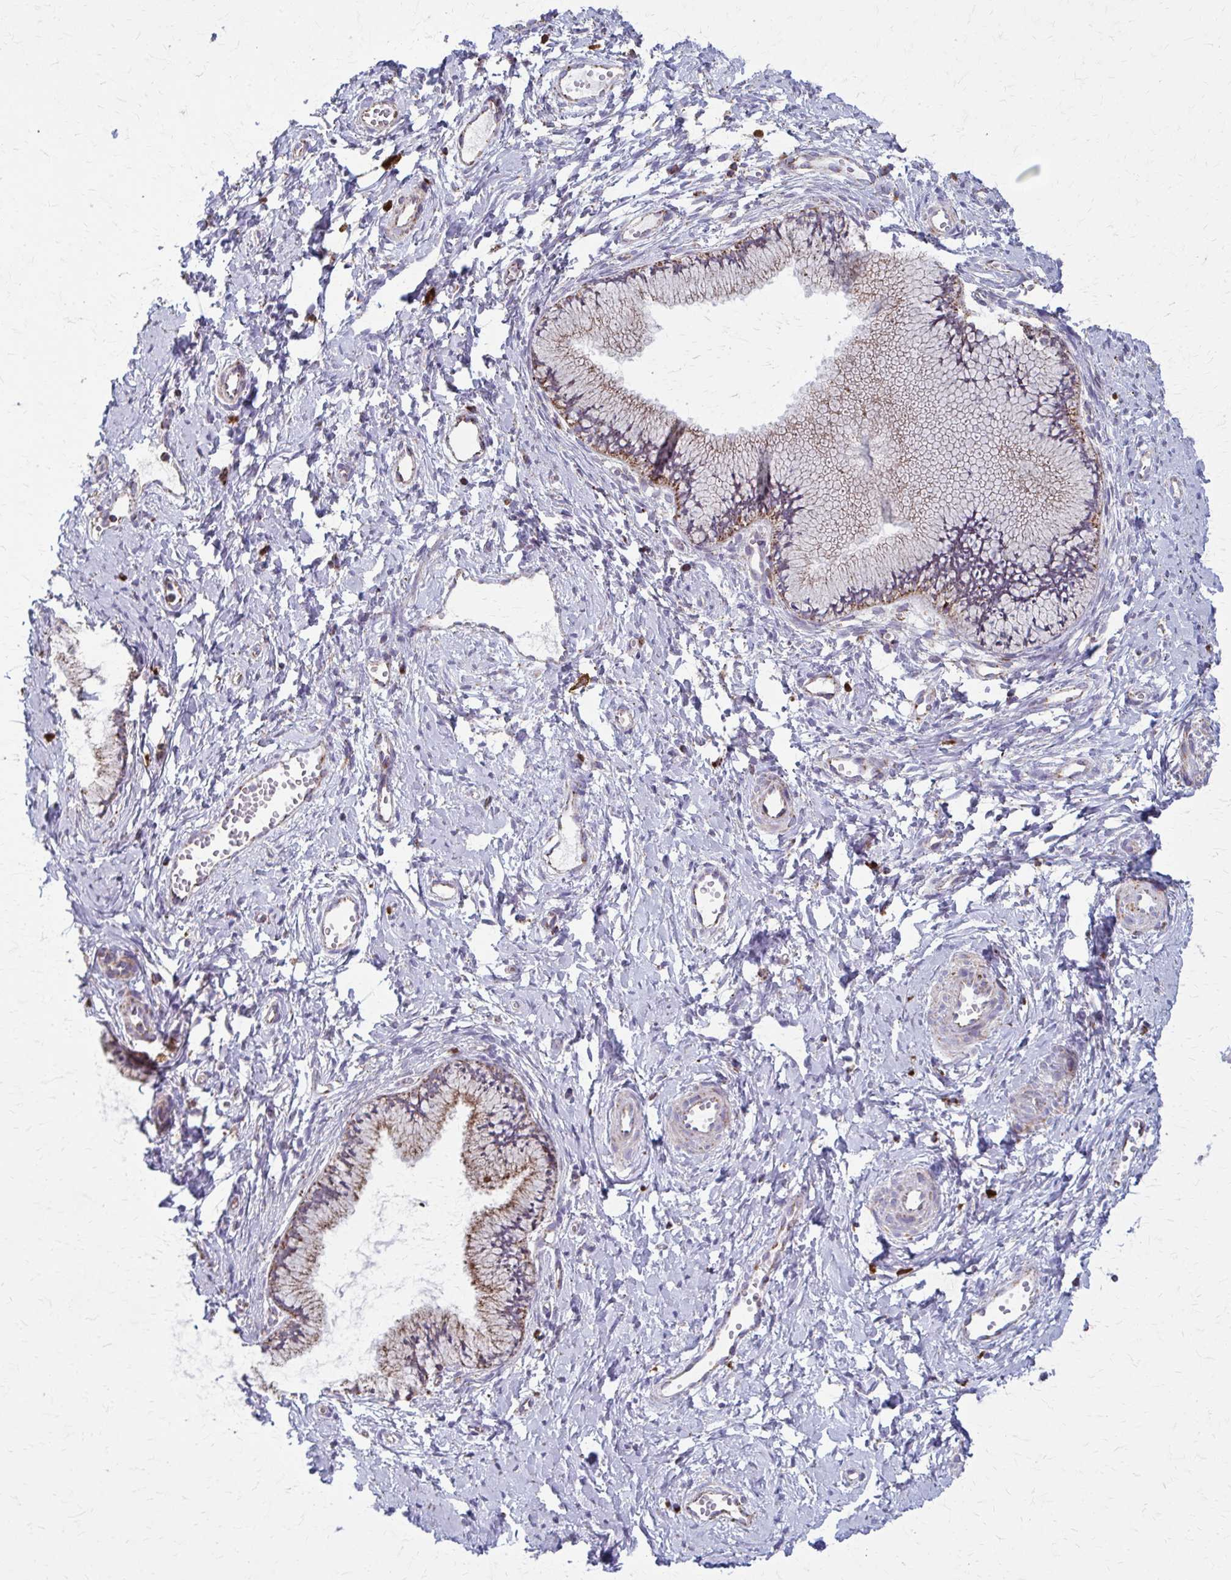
{"staining": {"intensity": "moderate", "quantity": "25%-75%", "location": "cytoplasmic/membranous"}, "tissue": "cervix", "cell_type": "Glandular cells", "image_type": "normal", "snomed": [{"axis": "morphology", "description": "Normal tissue, NOS"}, {"axis": "topography", "description": "Cervix"}], "caption": "Protein expression analysis of benign cervix reveals moderate cytoplasmic/membranous positivity in approximately 25%-75% of glandular cells.", "gene": "TVP23A", "patient": {"sex": "female", "age": 40}}